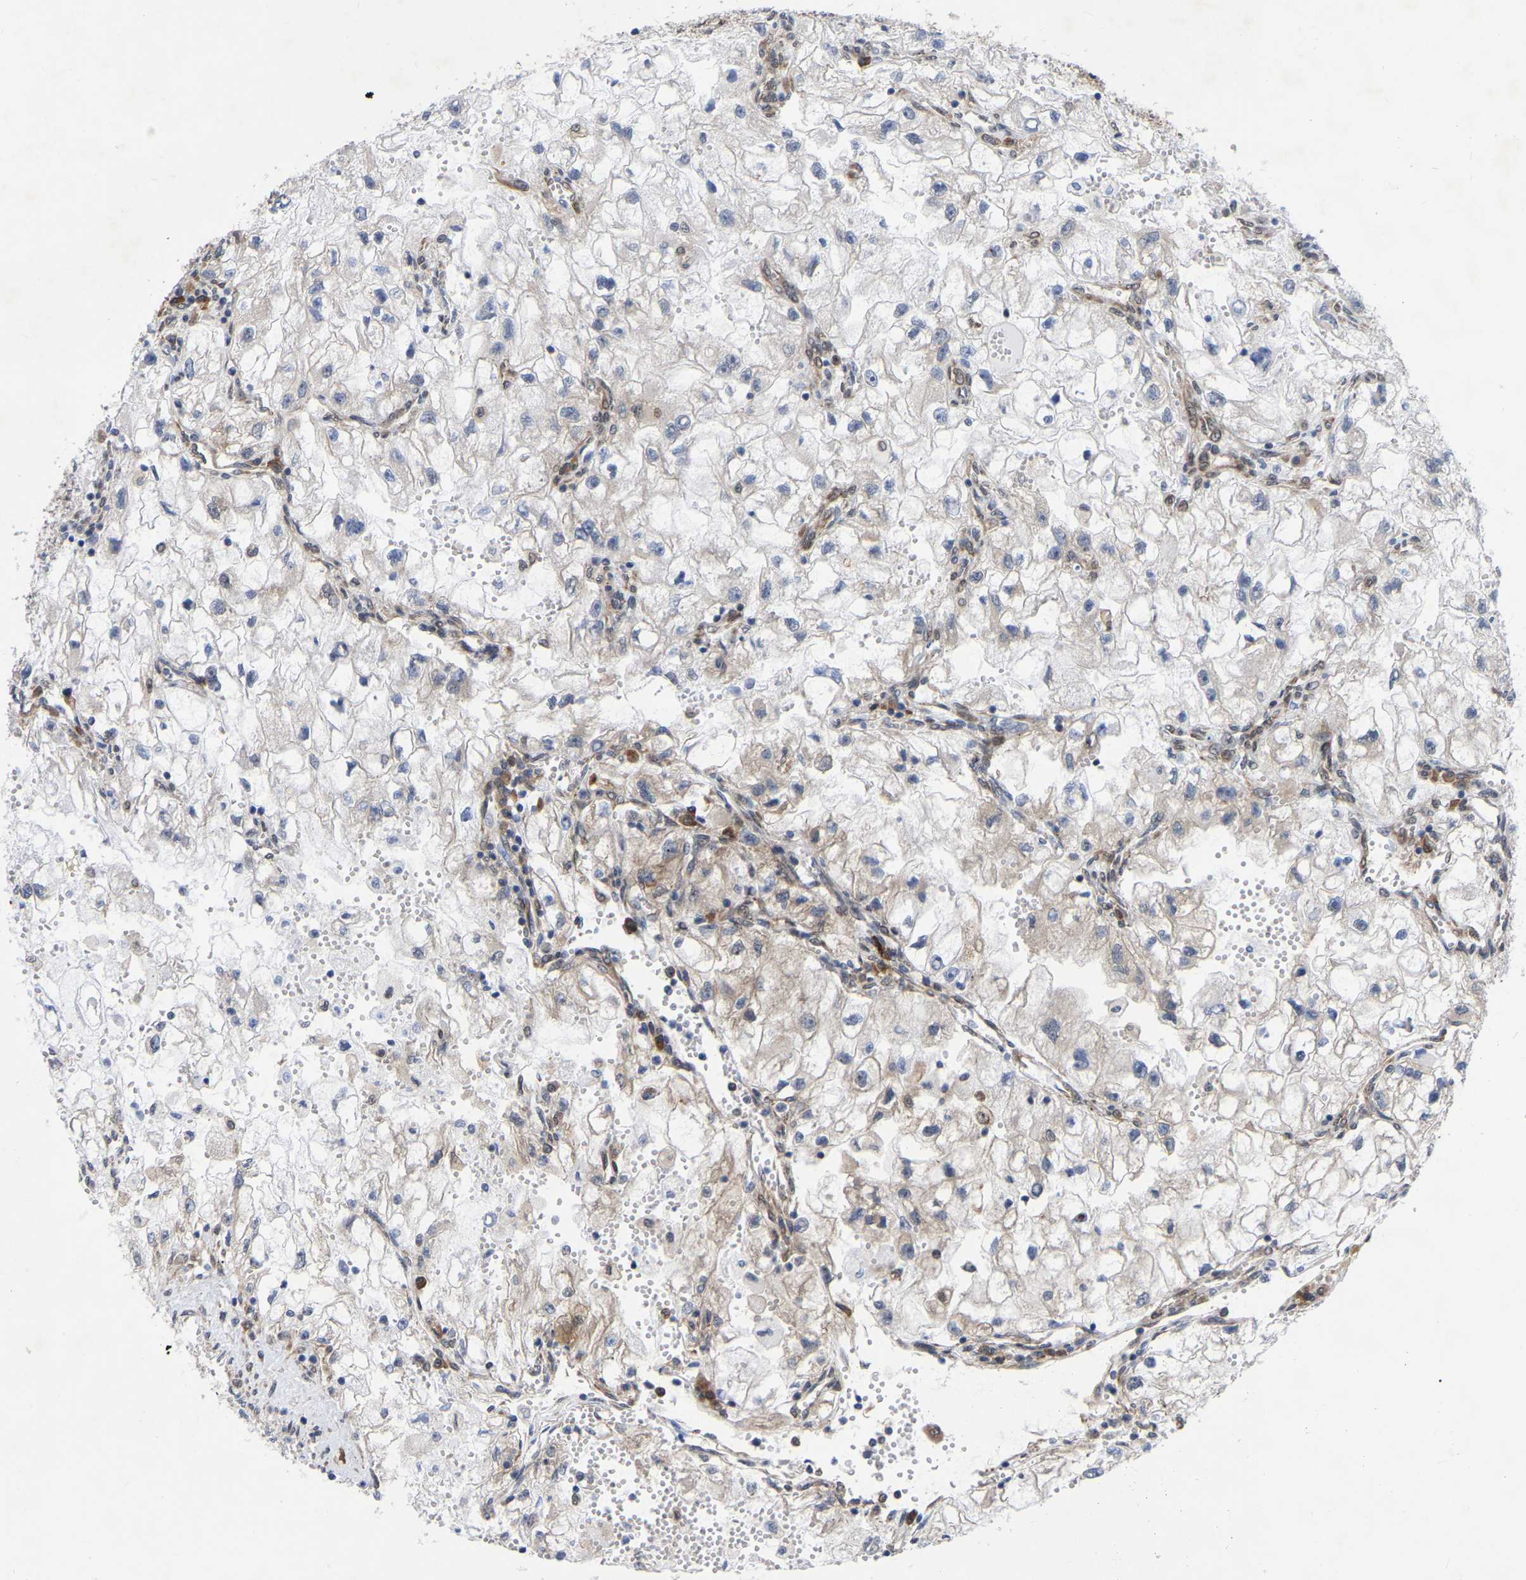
{"staining": {"intensity": "weak", "quantity": "<25%", "location": "cytoplasmic/membranous"}, "tissue": "renal cancer", "cell_type": "Tumor cells", "image_type": "cancer", "snomed": [{"axis": "morphology", "description": "Adenocarcinoma, NOS"}, {"axis": "topography", "description": "Kidney"}], "caption": "The immunohistochemistry (IHC) photomicrograph has no significant staining in tumor cells of adenocarcinoma (renal) tissue. (DAB (3,3'-diaminobenzidine) immunohistochemistry (IHC) visualized using brightfield microscopy, high magnification).", "gene": "UBE4B", "patient": {"sex": "female", "age": 70}}